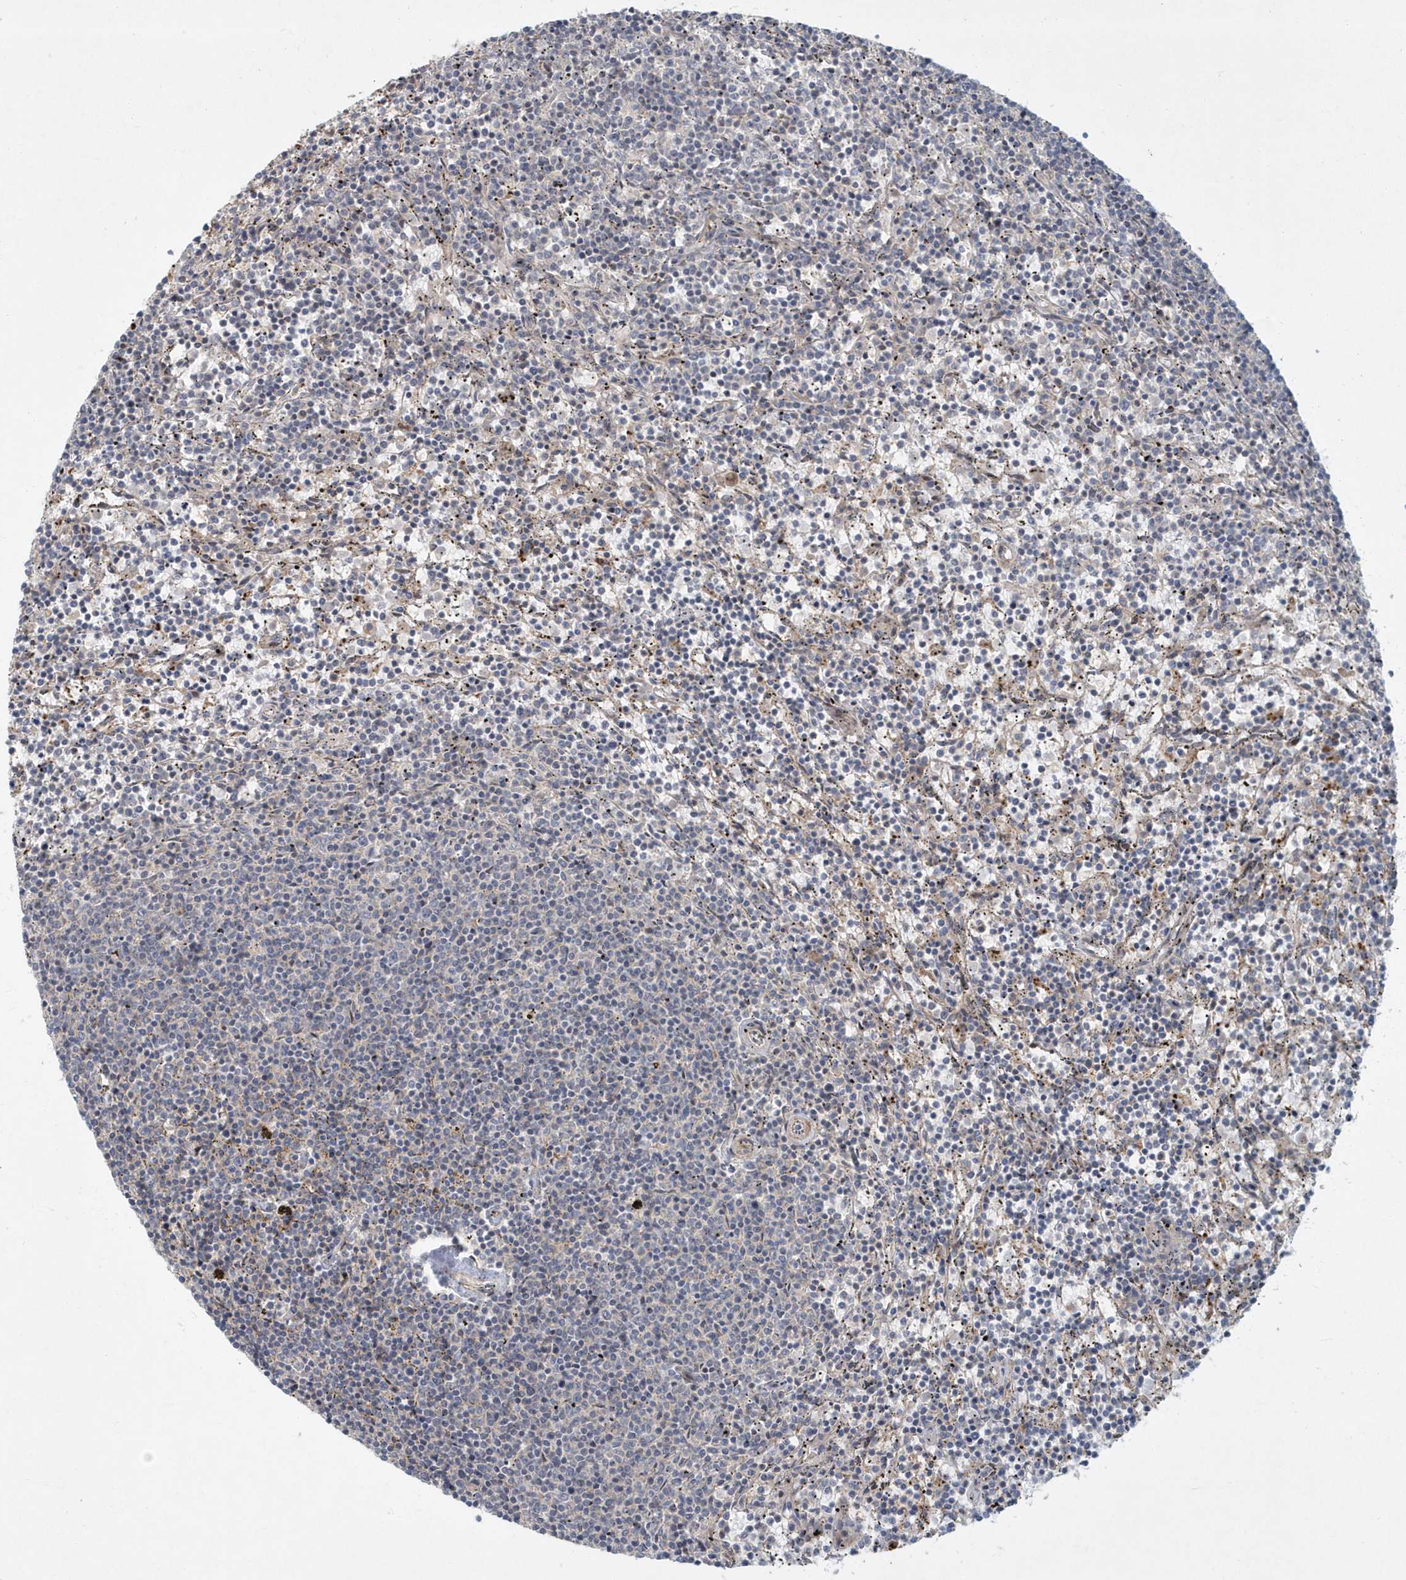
{"staining": {"intensity": "negative", "quantity": "none", "location": "none"}, "tissue": "lymphoma", "cell_type": "Tumor cells", "image_type": "cancer", "snomed": [{"axis": "morphology", "description": "Malignant lymphoma, non-Hodgkin's type, Low grade"}, {"axis": "topography", "description": "Spleen"}], "caption": "The histopathology image exhibits no staining of tumor cells in lymphoma.", "gene": "ARHGEF38", "patient": {"sex": "female", "age": 50}}